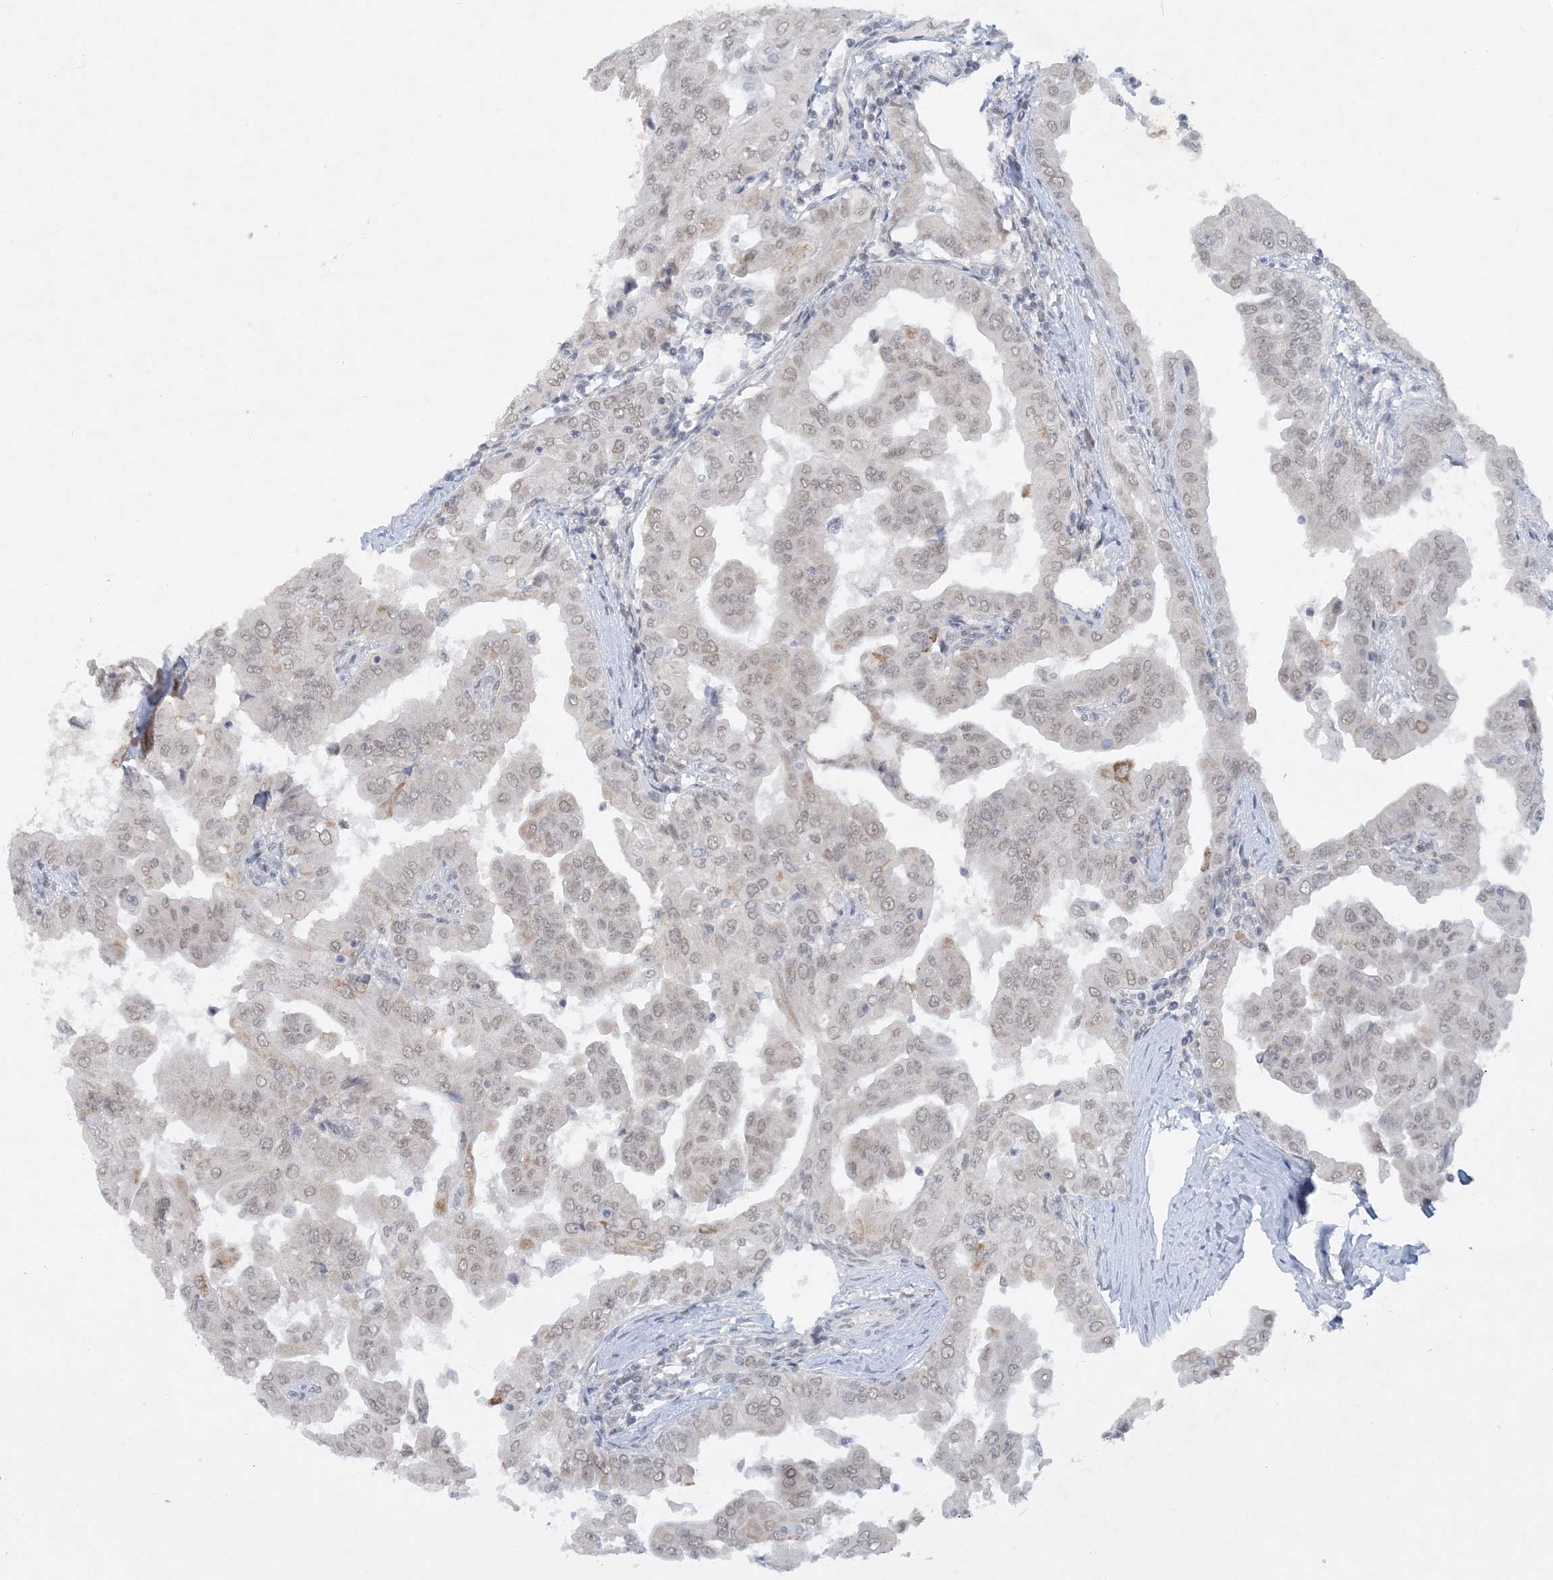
{"staining": {"intensity": "weak", "quantity": ">75%", "location": "nuclear"}, "tissue": "thyroid cancer", "cell_type": "Tumor cells", "image_type": "cancer", "snomed": [{"axis": "morphology", "description": "Papillary adenocarcinoma, NOS"}, {"axis": "topography", "description": "Thyroid gland"}], "caption": "Brown immunohistochemical staining in human thyroid cancer shows weak nuclear staining in approximately >75% of tumor cells.", "gene": "KMT2D", "patient": {"sex": "male", "age": 33}}